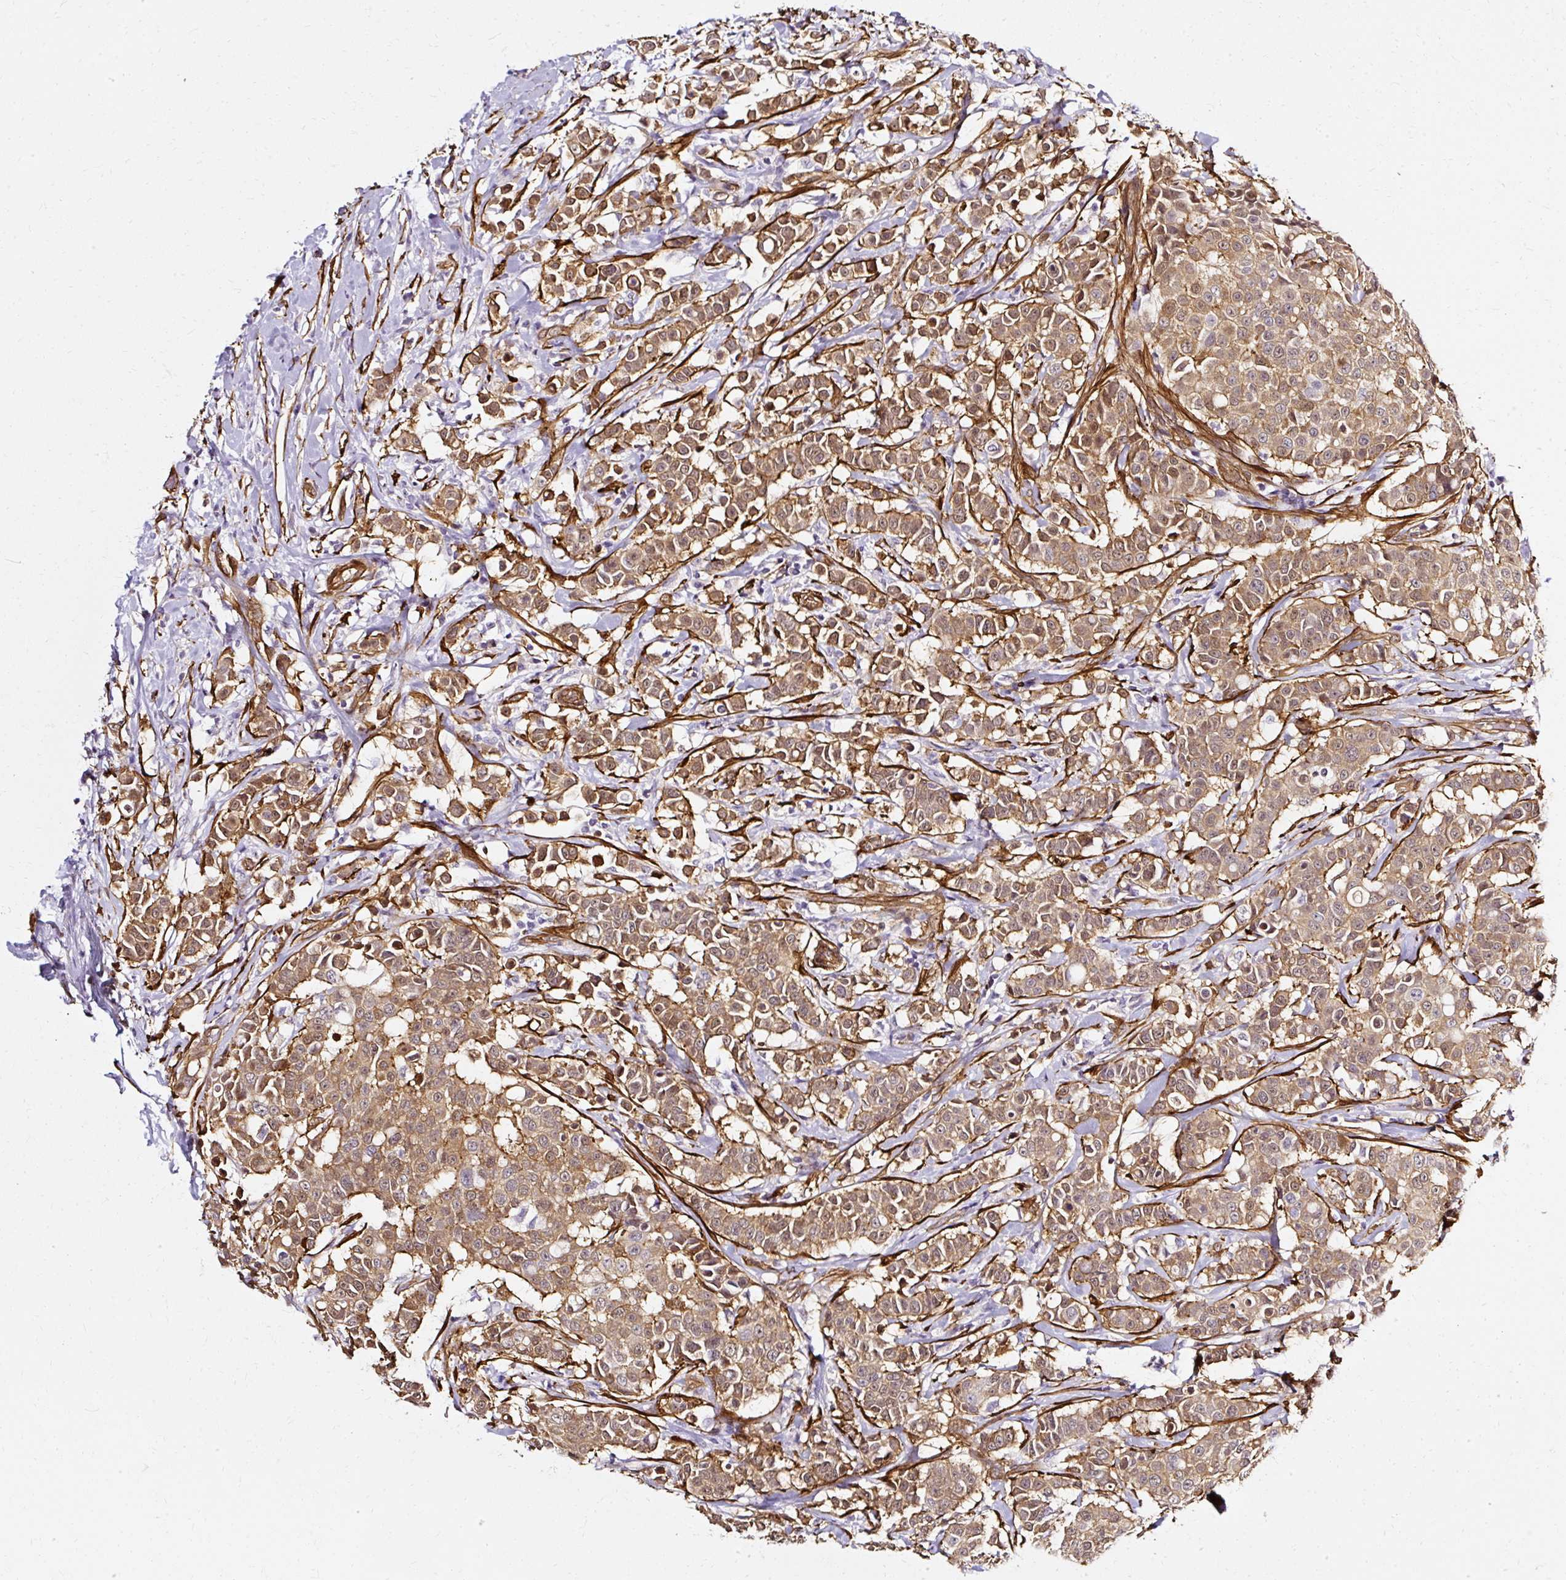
{"staining": {"intensity": "moderate", "quantity": ">75%", "location": "cytoplasmic/membranous,nuclear"}, "tissue": "breast cancer", "cell_type": "Tumor cells", "image_type": "cancer", "snomed": [{"axis": "morphology", "description": "Duct carcinoma"}, {"axis": "topography", "description": "Breast"}], "caption": "Immunohistochemistry image of neoplastic tissue: invasive ductal carcinoma (breast) stained using immunohistochemistry (IHC) reveals medium levels of moderate protein expression localized specifically in the cytoplasmic/membranous and nuclear of tumor cells, appearing as a cytoplasmic/membranous and nuclear brown color.", "gene": "CNN3", "patient": {"sex": "female", "age": 27}}